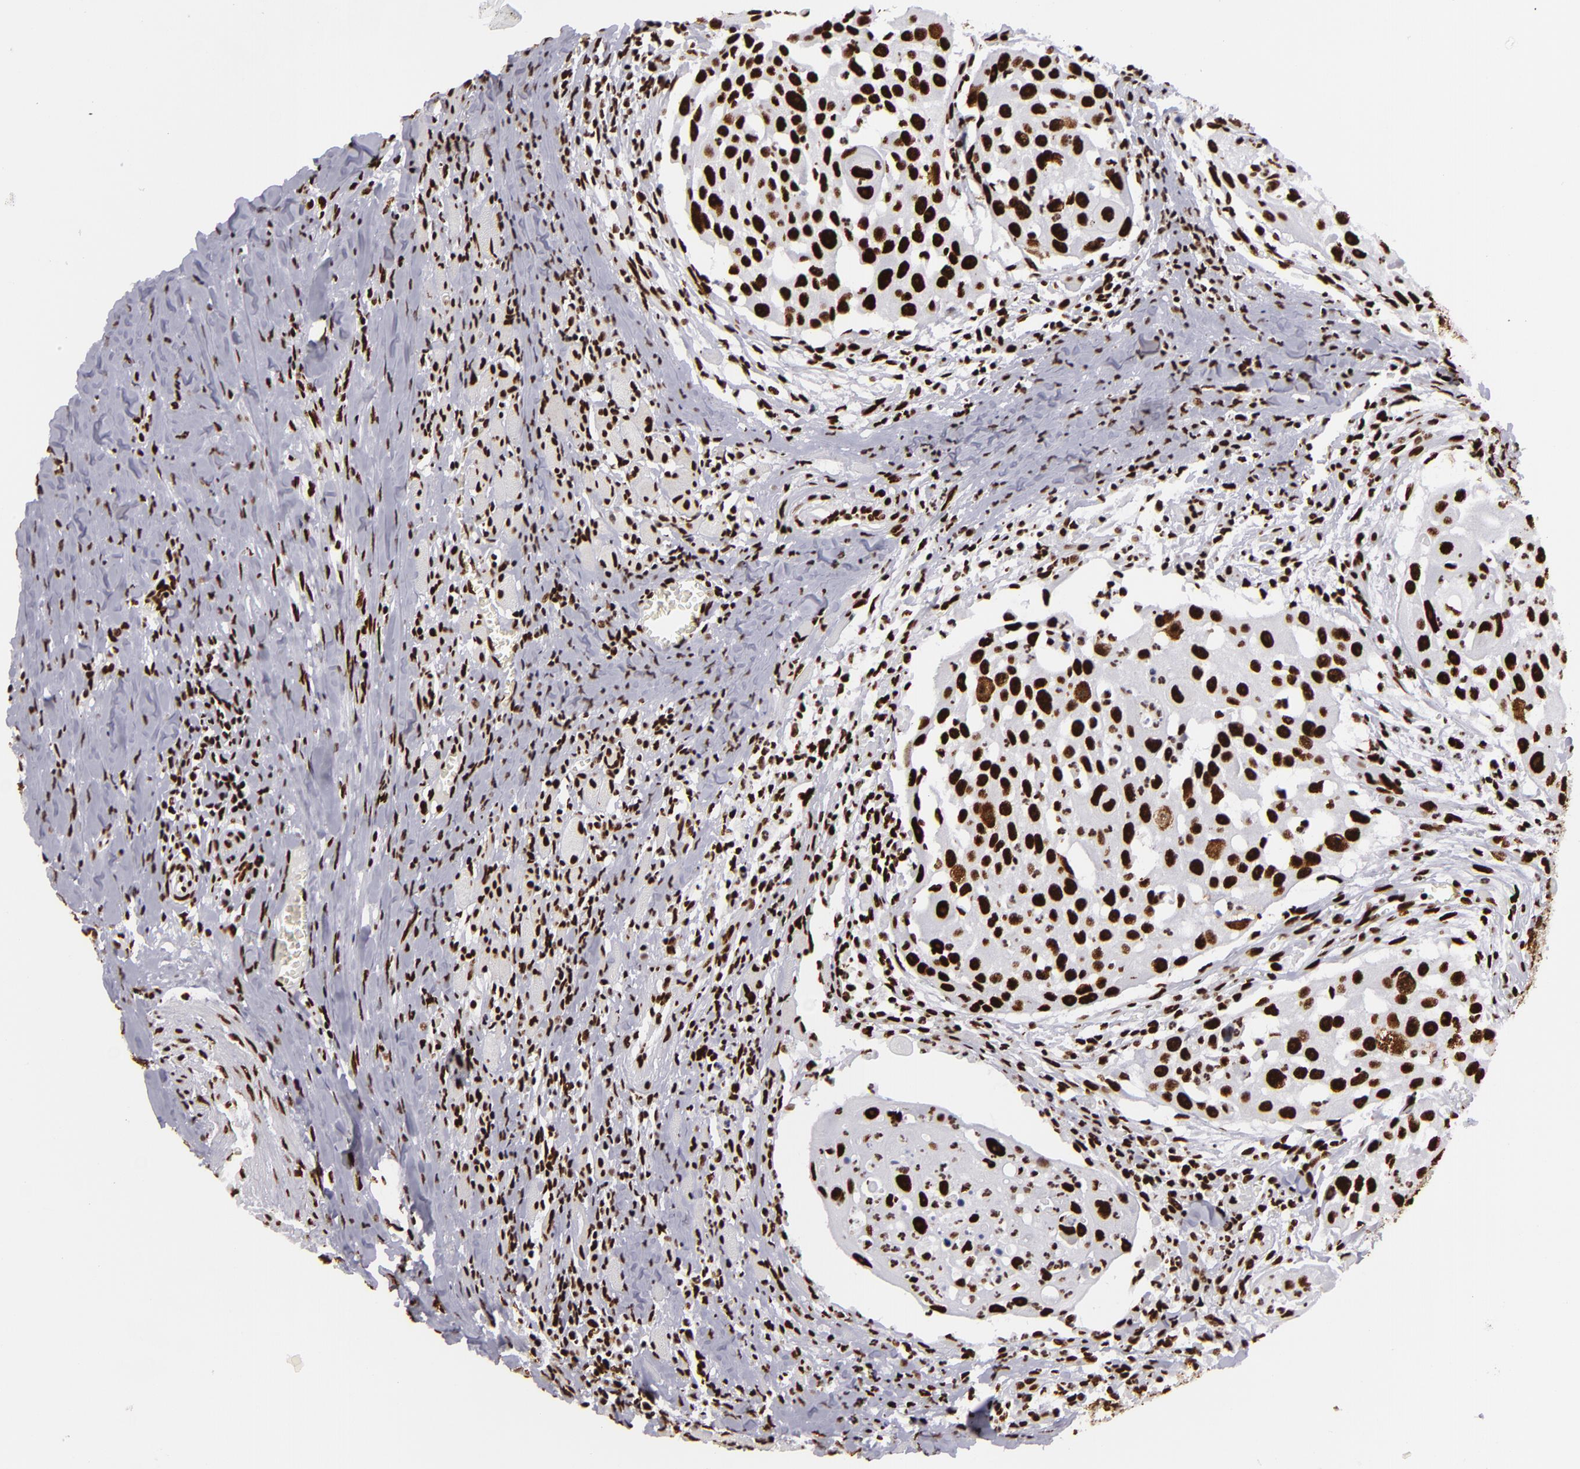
{"staining": {"intensity": "strong", "quantity": ">75%", "location": "nuclear"}, "tissue": "head and neck cancer", "cell_type": "Tumor cells", "image_type": "cancer", "snomed": [{"axis": "morphology", "description": "Squamous cell carcinoma, NOS"}, {"axis": "topography", "description": "Head-Neck"}], "caption": "Immunohistochemical staining of human squamous cell carcinoma (head and neck) shows strong nuclear protein positivity in approximately >75% of tumor cells. (IHC, brightfield microscopy, high magnification).", "gene": "SAFB", "patient": {"sex": "male", "age": 64}}